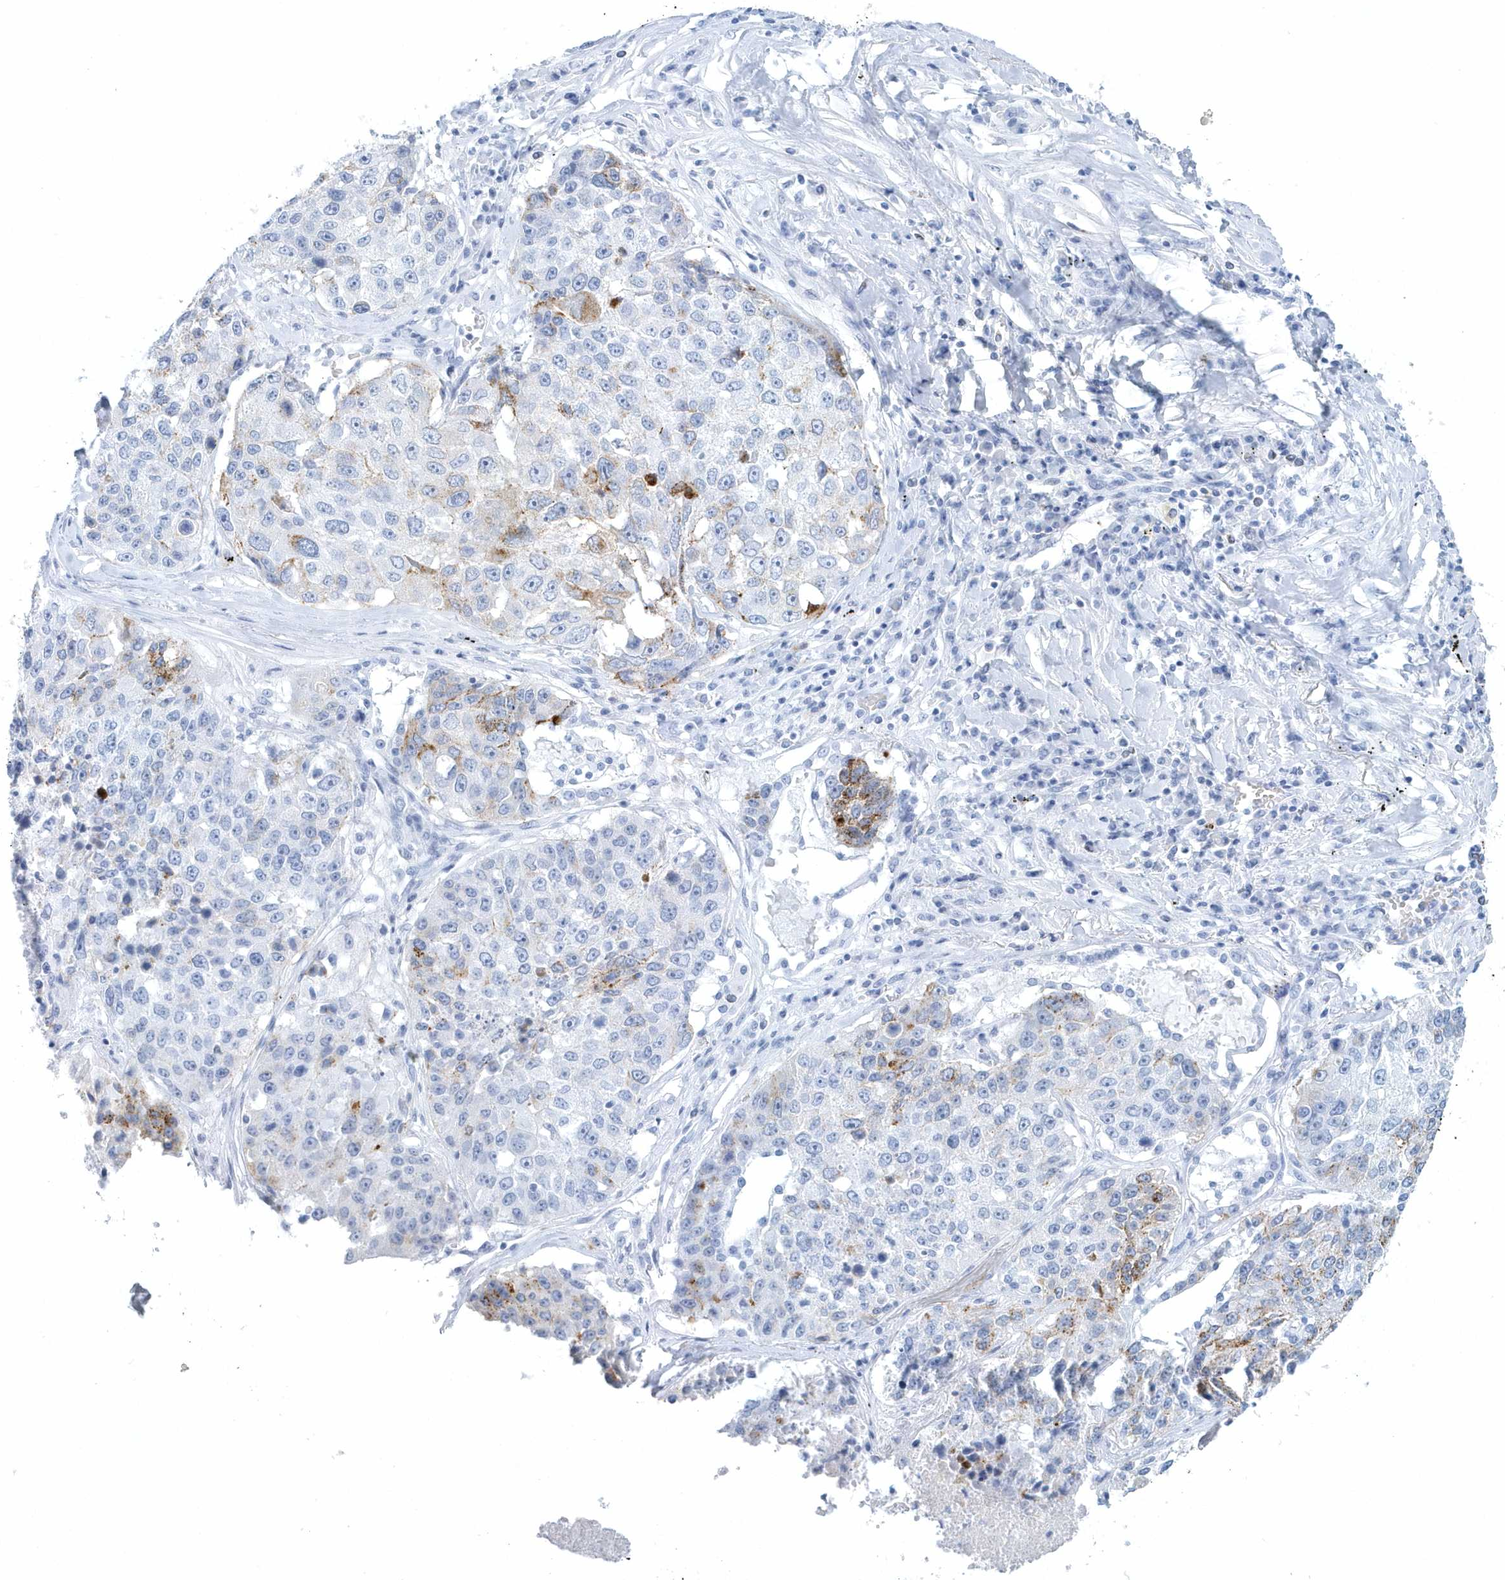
{"staining": {"intensity": "moderate", "quantity": "<25%", "location": "cytoplasmic/membranous"}, "tissue": "lung cancer", "cell_type": "Tumor cells", "image_type": "cancer", "snomed": [{"axis": "morphology", "description": "Squamous cell carcinoma, NOS"}, {"axis": "topography", "description": "Lung"}], "caption": "This micrograph exhibits immunohistochemistry (IHC) staining of human lung cancer (squamous cell carcinoma), with low moderate cytoplasmic/membranous positivity in approximately <25% of tumor cells.", "gene": "PTPRO", "patient": {"sex": "male", "age": 61}}